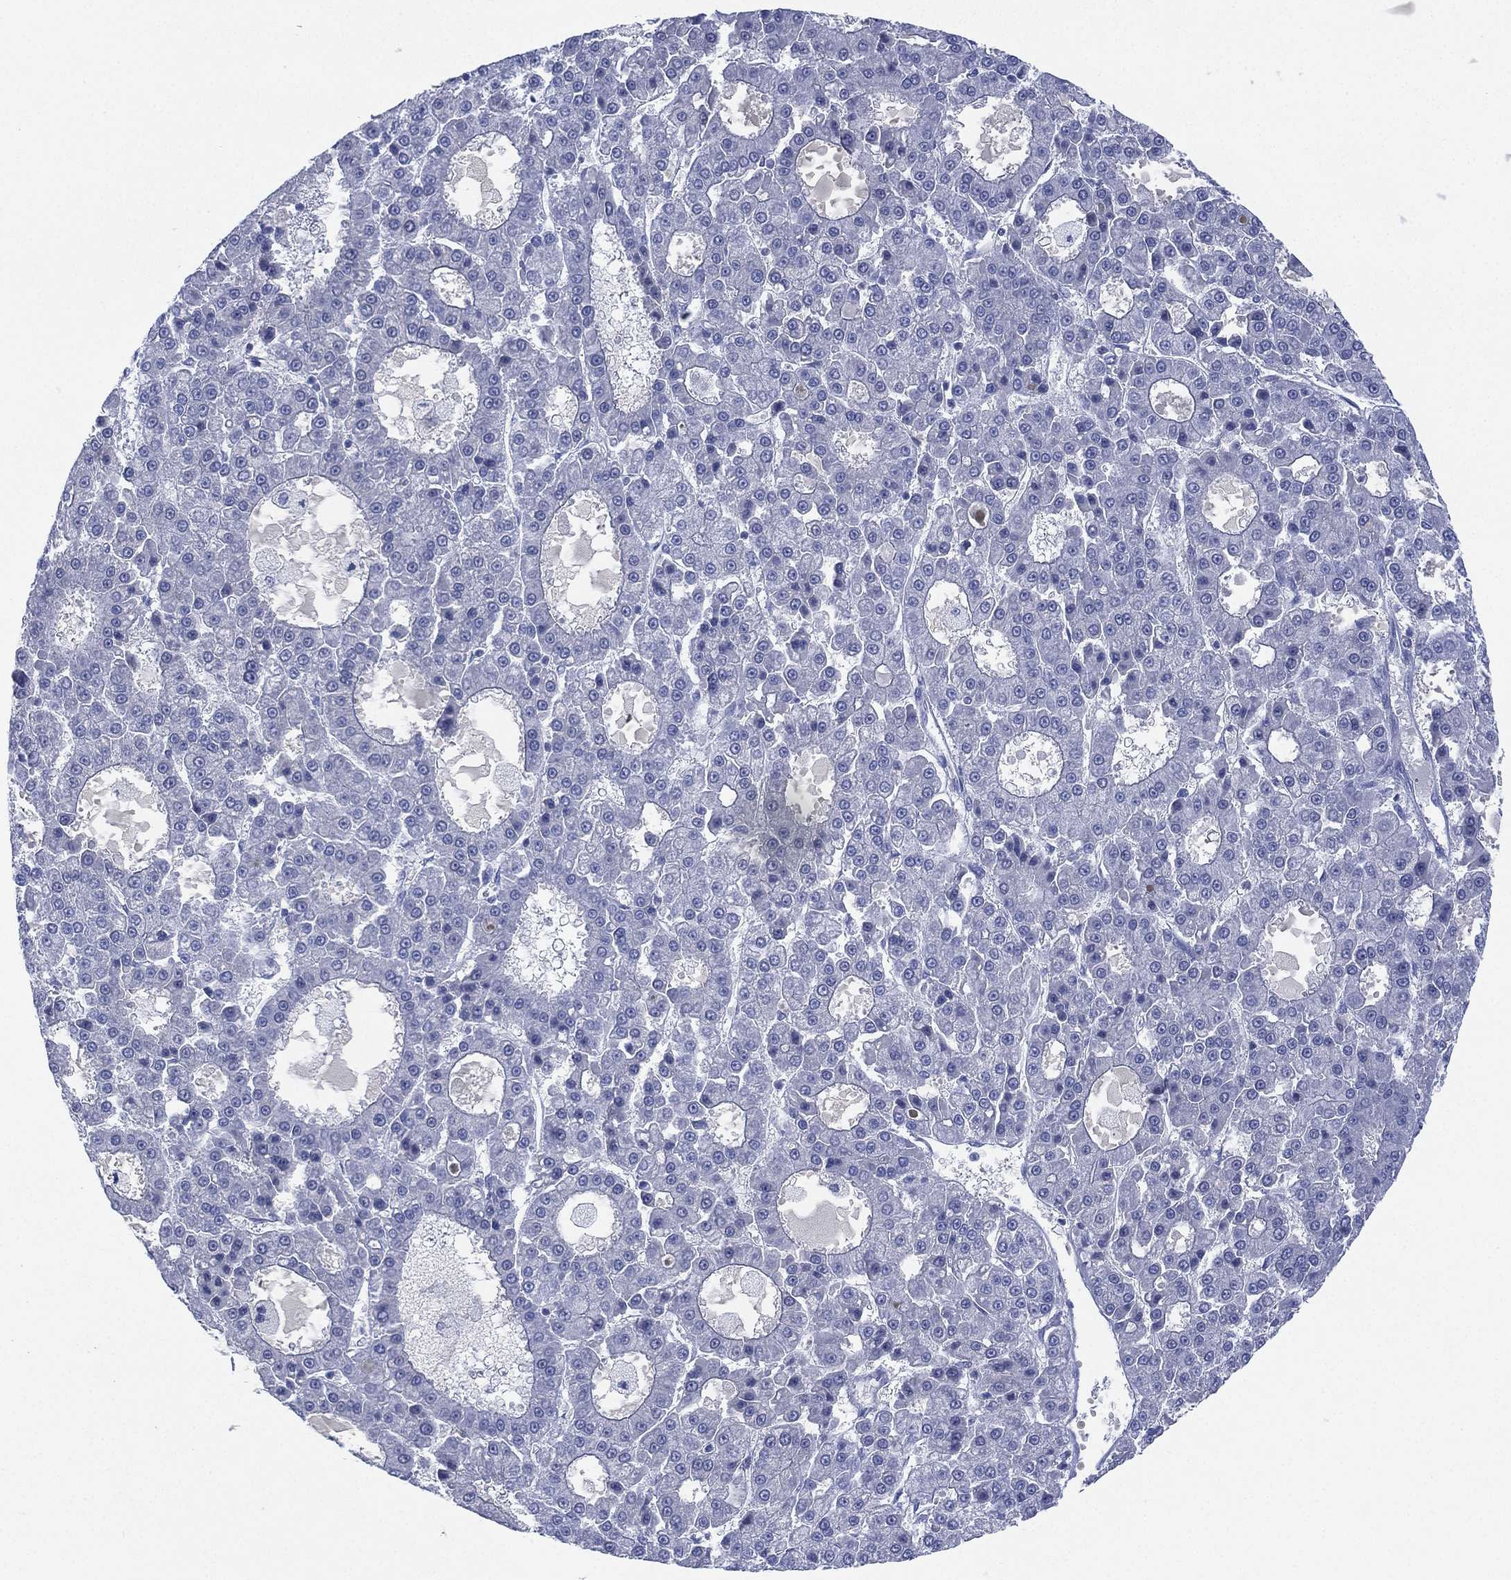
{"staining": {"intensity": "negative", "quantity": "none", "location": "none"}, "tissue": "liver cancer", "cell_type": "Tumor cells", "image_type": "cancer", "snomed": [{"axis": "morphology", "description": "Carcinoma, Hepatocellular, NOS"}, {"axis": "topography", "description": "Liver"}], "caption": "Photomicrograph shows no protein positivity in tumor cells of liver hepatocellular carcinoma tissue.", "gene": "SEPTIN1", "patient": {"sex": "male", "age": 70}}